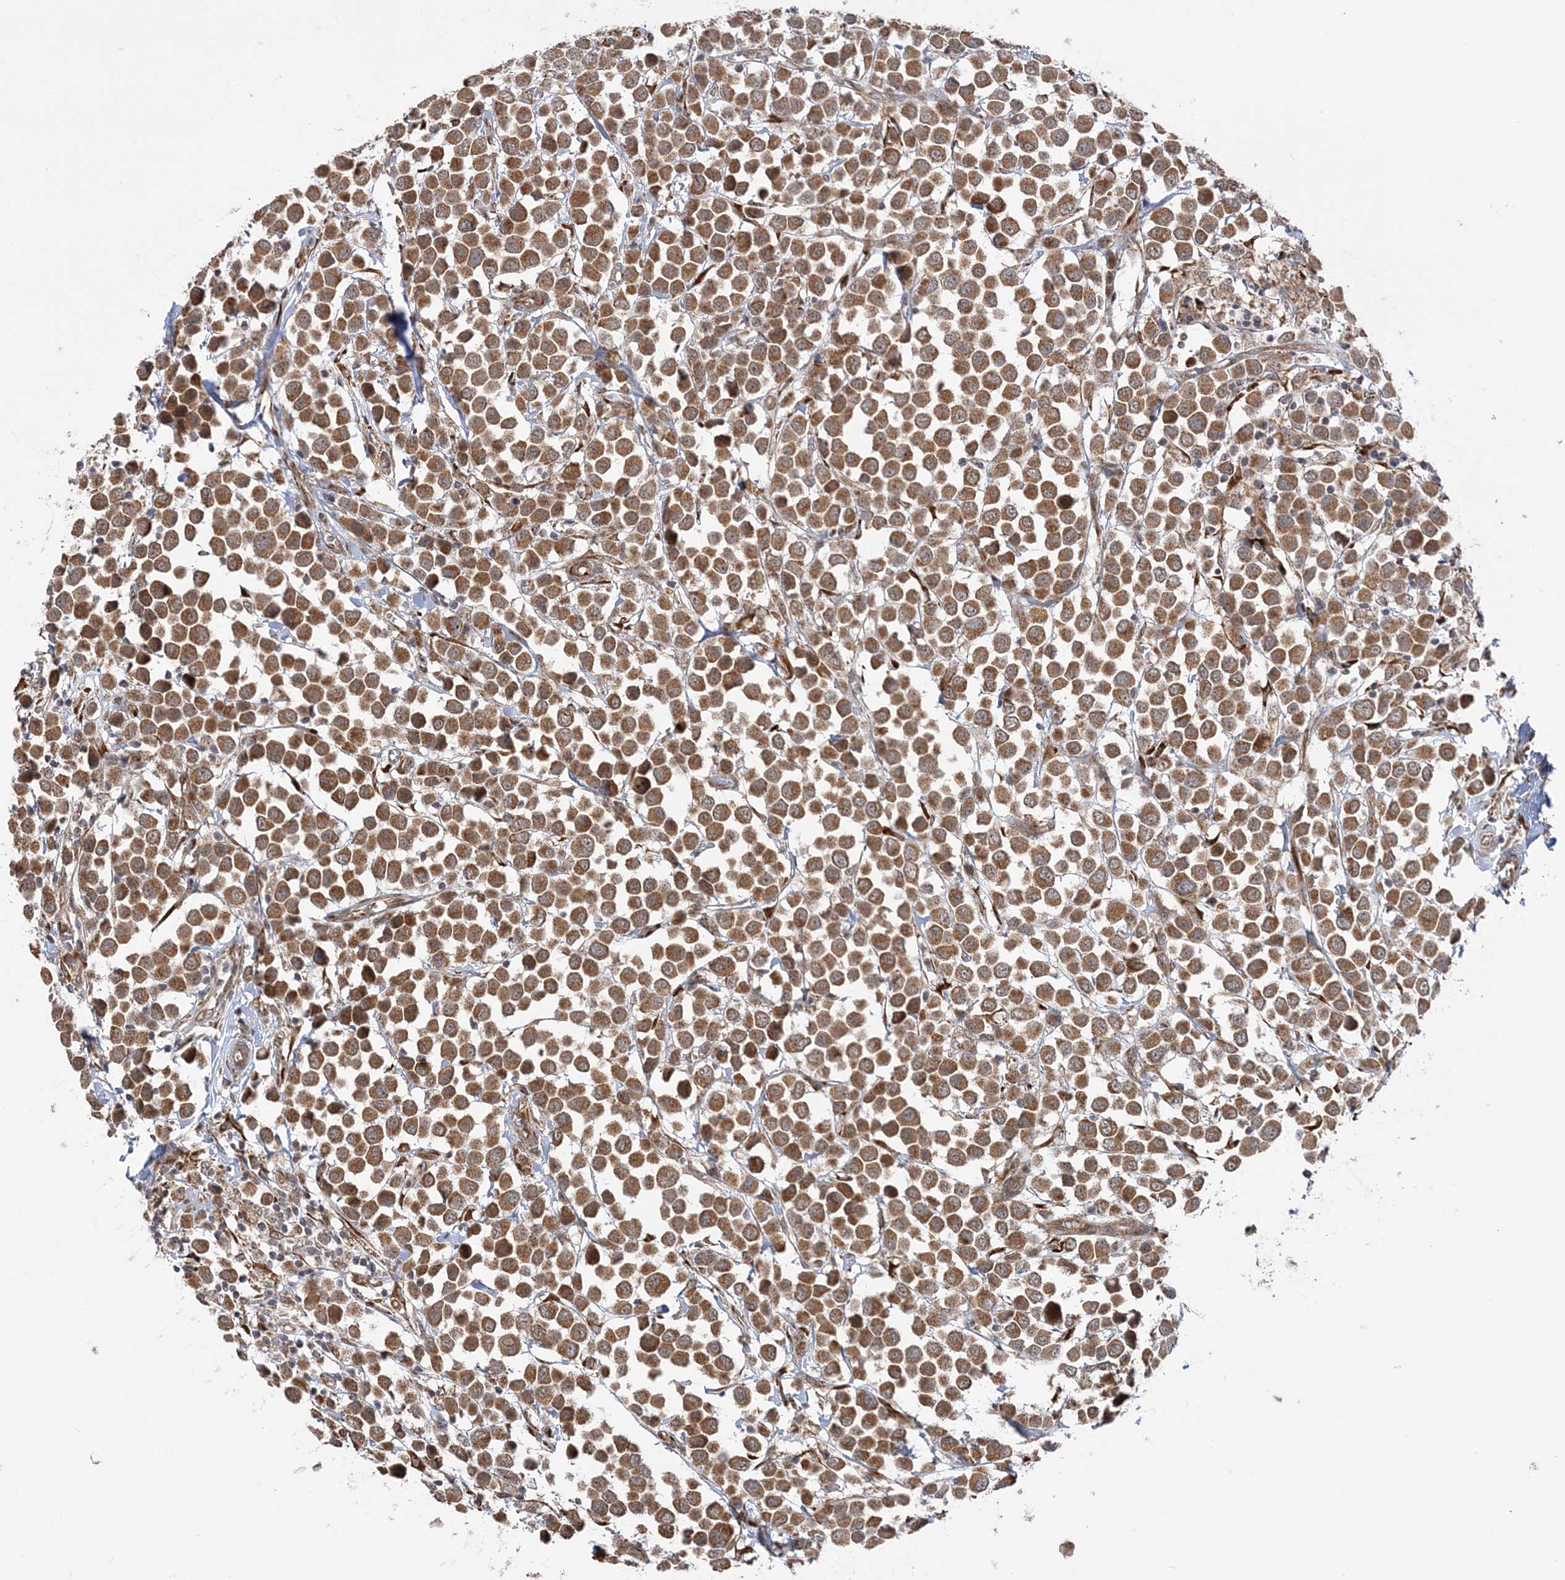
{"staining": {"intensity": "moderate", "quantity": ">75%", "location": "cytoplasmic/membranous"}, "tissue": "breast cancer", "cell_type": "Tumor cells", "image_type": "cancer", "snomed": [{"axis": "morphology", "description": "Duct carcinoma"}, {"axis": "topography", "description": "Breast"}], "caption": "Invasive ductal carcinoma (breast) was stained to show a protein in brown. There is medium levels of moderate cytoplasmic/membranous positivity in approximately >75% of tumor cells. (Brightfield microscopy of DAB IHC at high magnification).", "gene": "MRPL47", "patient": {"sex": "female", "age": 61}}